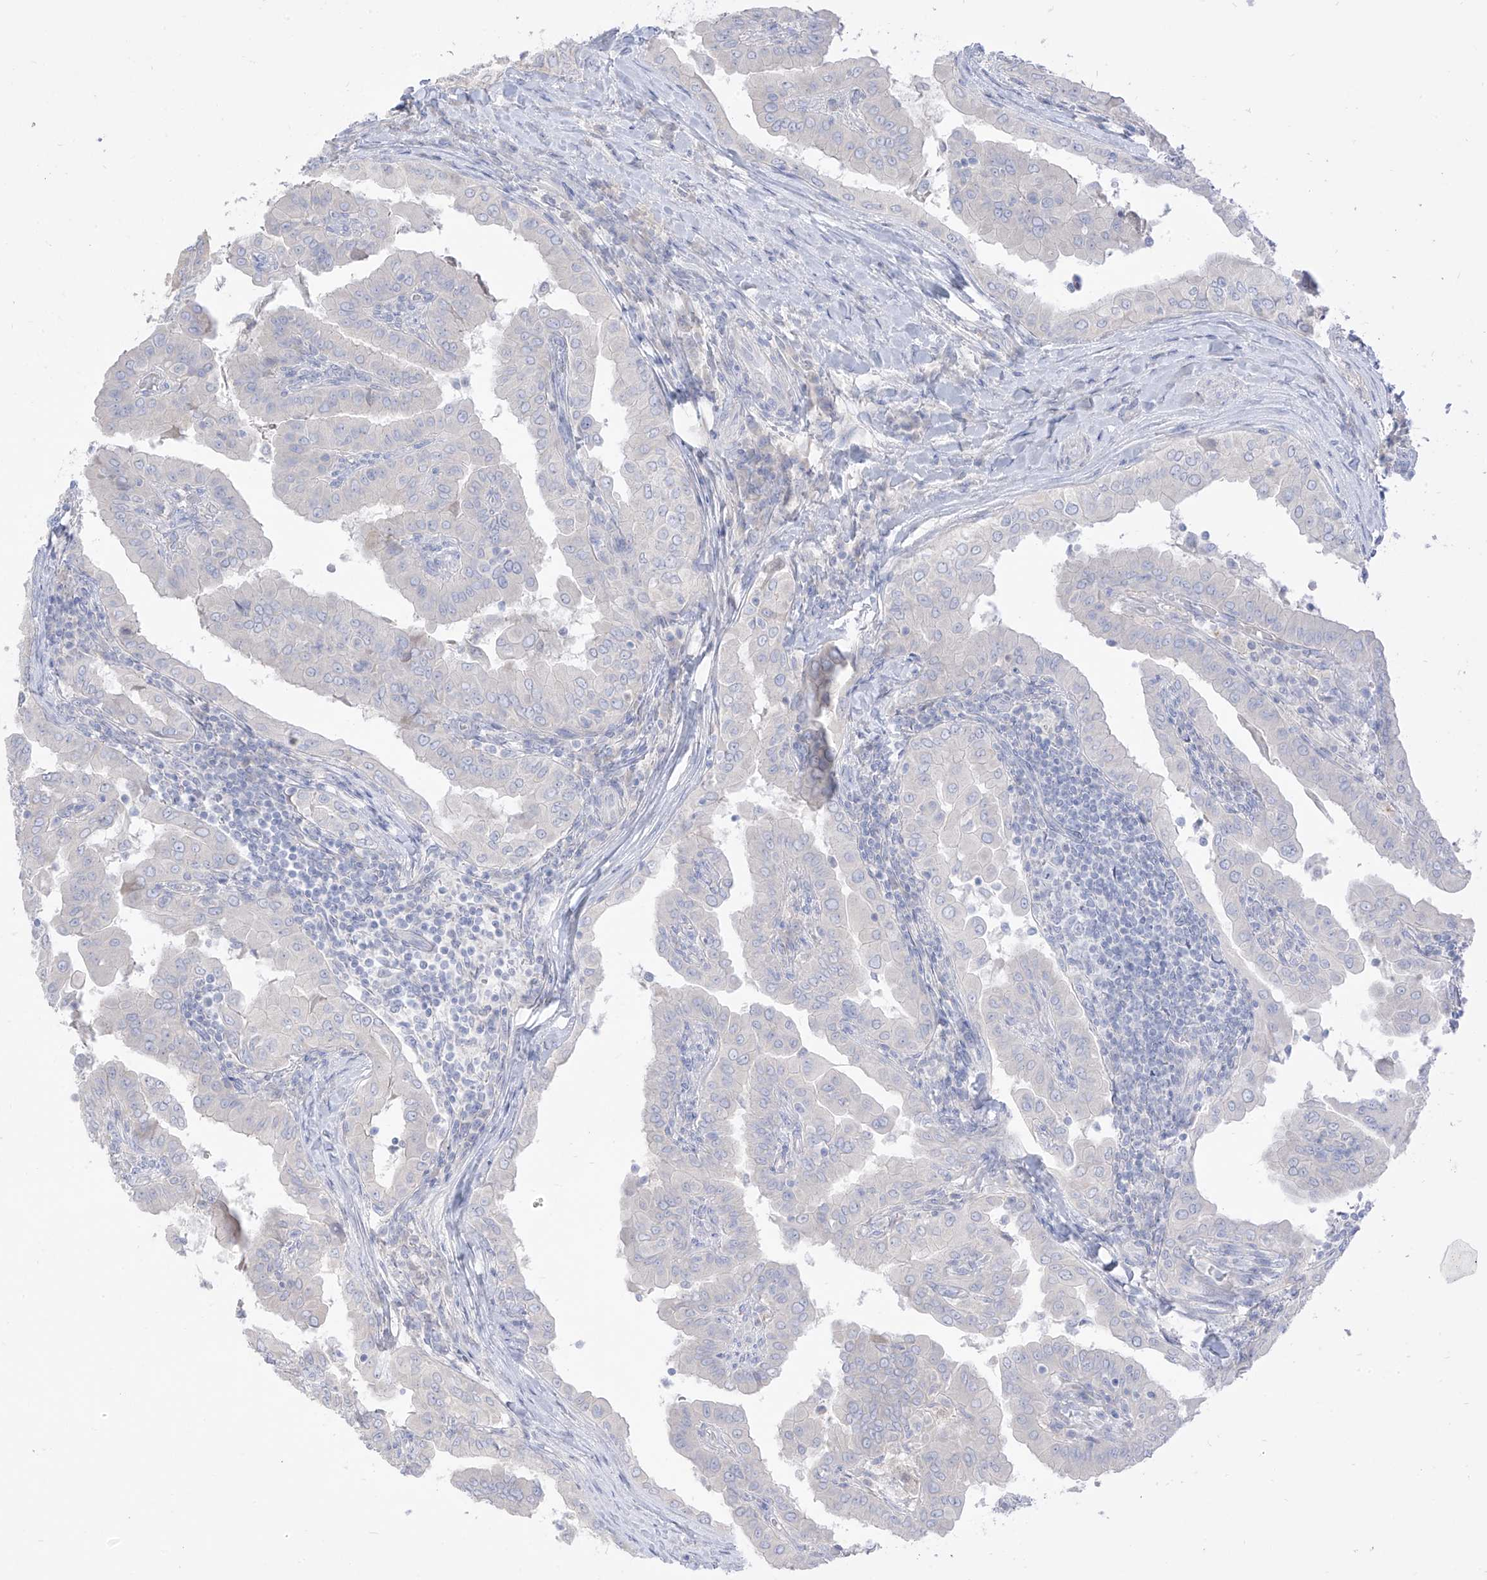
{"staining": {"intensity": "negative", "quantity": "none", "location": "none"}, "tissue": "thyroid cancer", "cell_type": "Tumor cells", "image_type": "cancer", "snomed": [{"axis": "morphology", "description": "Papillary adenocarcinoma, NOS"}, {"axis": "topography", "description": "Thyroid gland"}], "caption": "Immunohistochemistry (IHC) of thyroid papillary adenocarcinoma exhibits no positivity in tumor cells.", "gene": "ARHGEF40", "patient": {"sex": "male", "age": 33}}